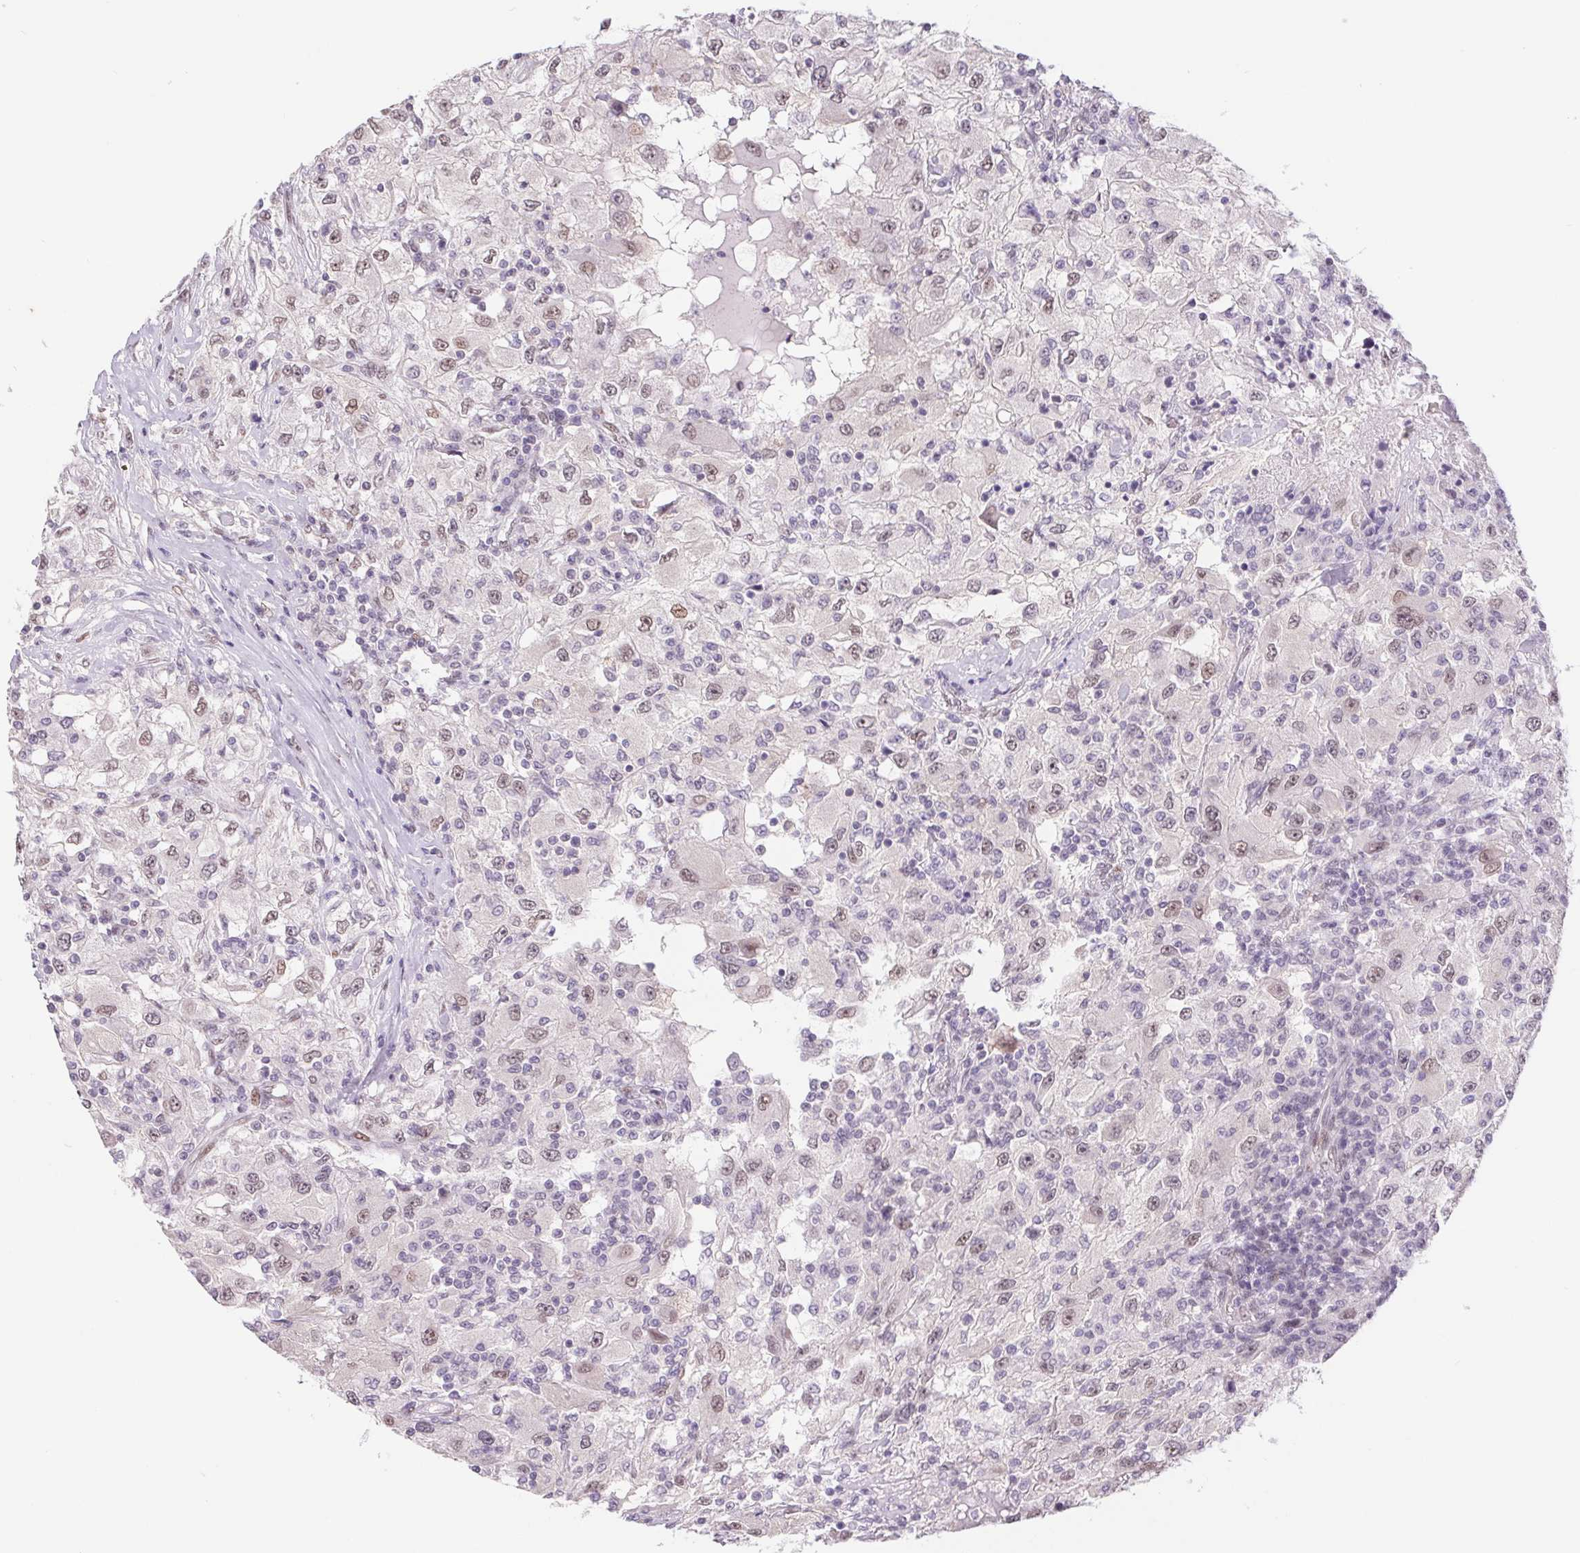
{"staining": {"intensity": "weak", "quantity": "25%-75%", "location": "nuclear"}, "tissue": "renal cancer", "cell_type": "Tumor cells", "image_type": "cancer", "snomed": [{"axis": "morphology", "description": "Adenocarcinoma, NOS"}, {"axis": "topography", "description": "Kidney"}], "caption": "Protein staining shows weak nuclear staining in about 25%-75% of tumor cells in adenocarcinoma (renal).", "gene": "CAND1", "patient": {"sex": "female", "age": 67}}